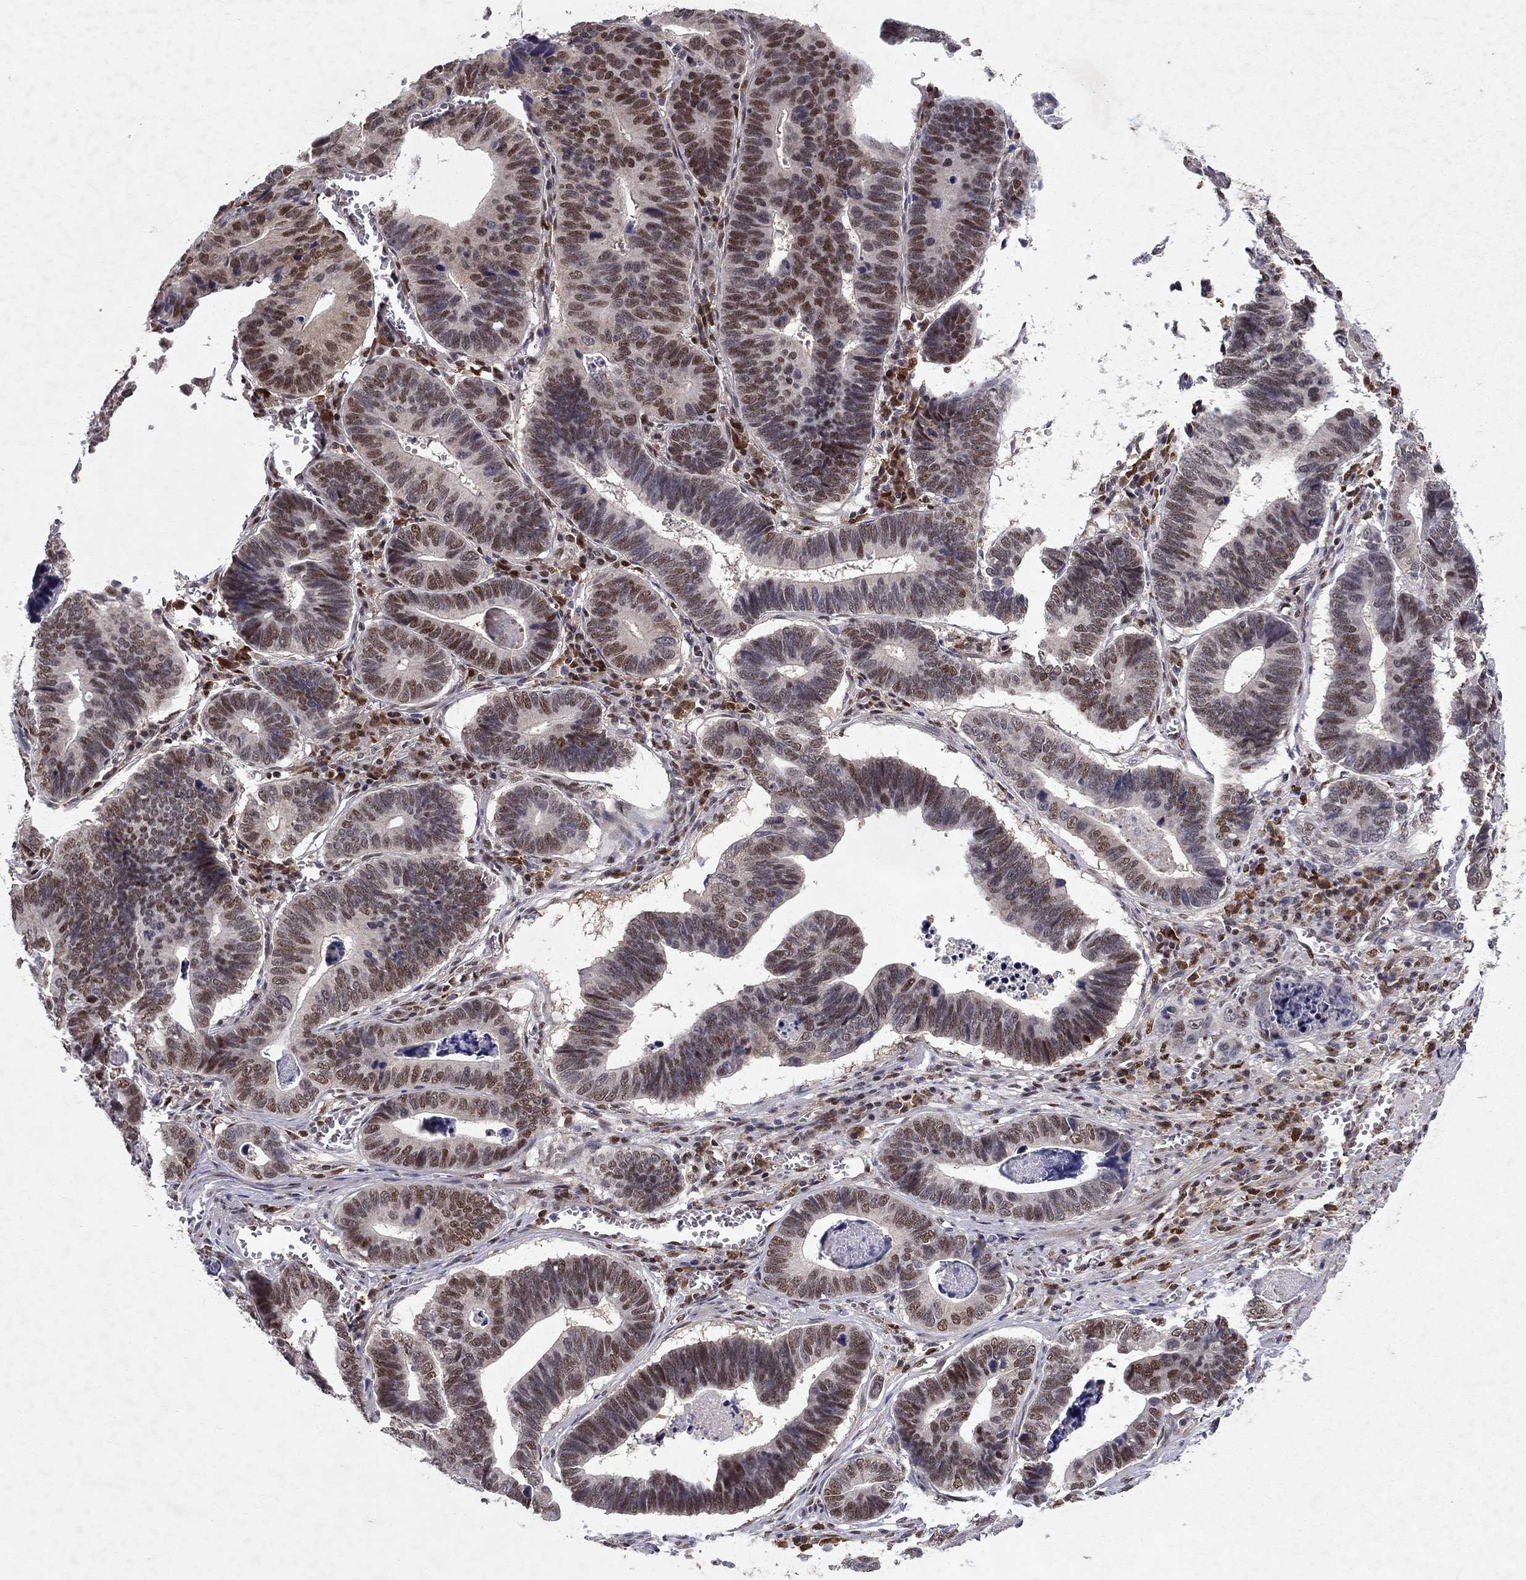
{"staining": {"intensity": "moderate", "quantity": "25%-75%", "location": "nuclear"}, "tissue": "stomach cancer", "cell_type": "Tumor cells", "image_type": "cancer", "snomed": [{"axis": "morphology", "description": "Adenocarcinoma, NOS"}, {"axis": "topography", "description": "Stomach"}], "caption": "High-magnification brightfield microscopy of adenocarcinoma (stomach) stained with DAB (brown) and counterstained with hematoxylin (blue). tumor cells exhibit moderate nuclear staining is seen in about25%-75% of cells.", "gene": "CRTC1", "patient": {"sex": "male", "age": 84}}